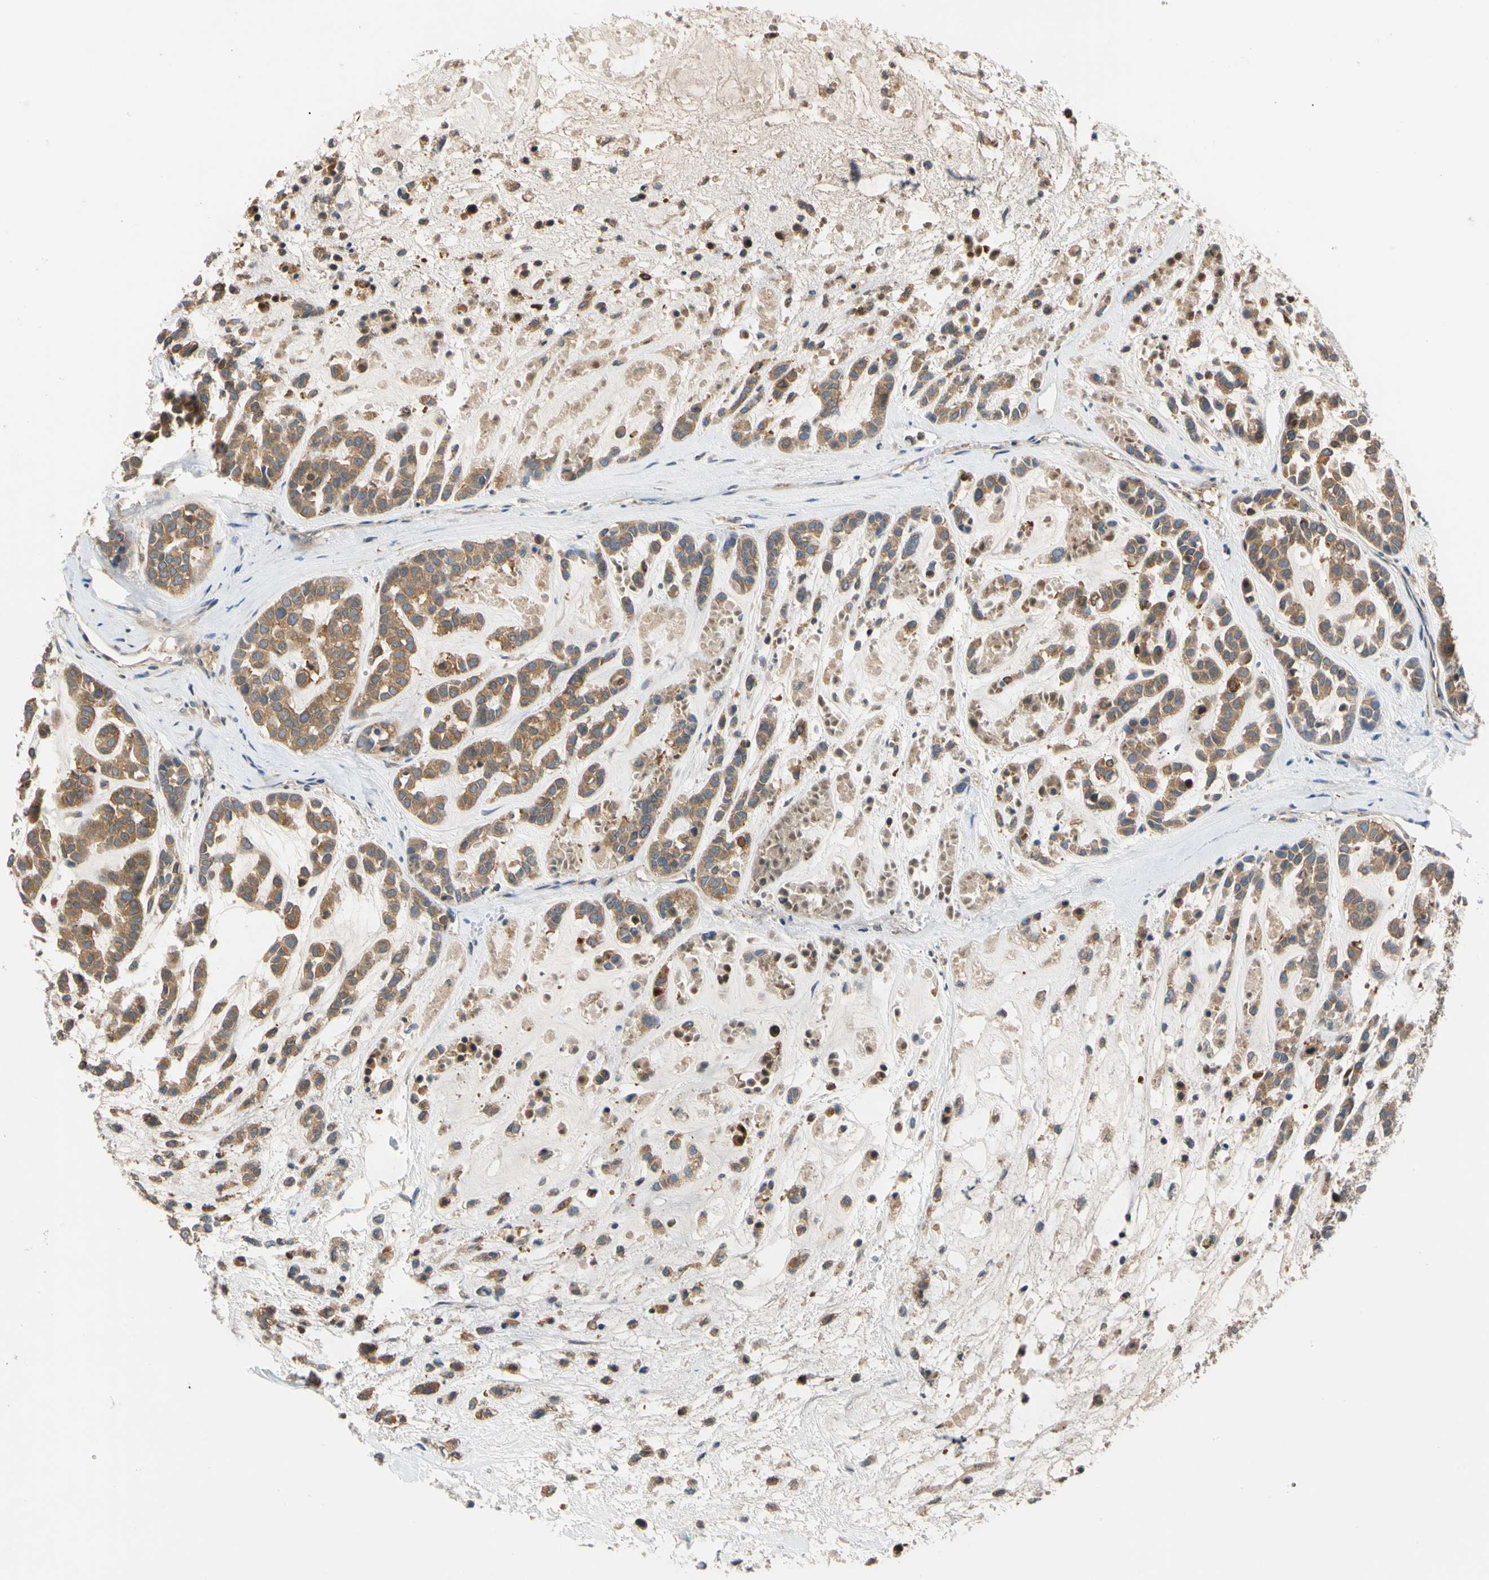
{"staining": {"intensity": "moderate", "quantity": ">75%", "location": "cytoplasmic/membranous"}, "tissue": "head and neck cancer", "cell_type": "Tumor cells", "image_type": "cancer", "snomed": [{"axis": "morphology", "description": "Adenocarcinoma, NOS"}, {"axis": "morphology", "description": "Adenoma, NOS"}, {"axis": "topography", "description": "Head-Neck"}], "caption": "Human head and neck cancer stained with a protein marker demonstrates moderate staining in tumor cells.", "gene": "ENTREP3", "patient": {"sex": "female", "age": 55}}